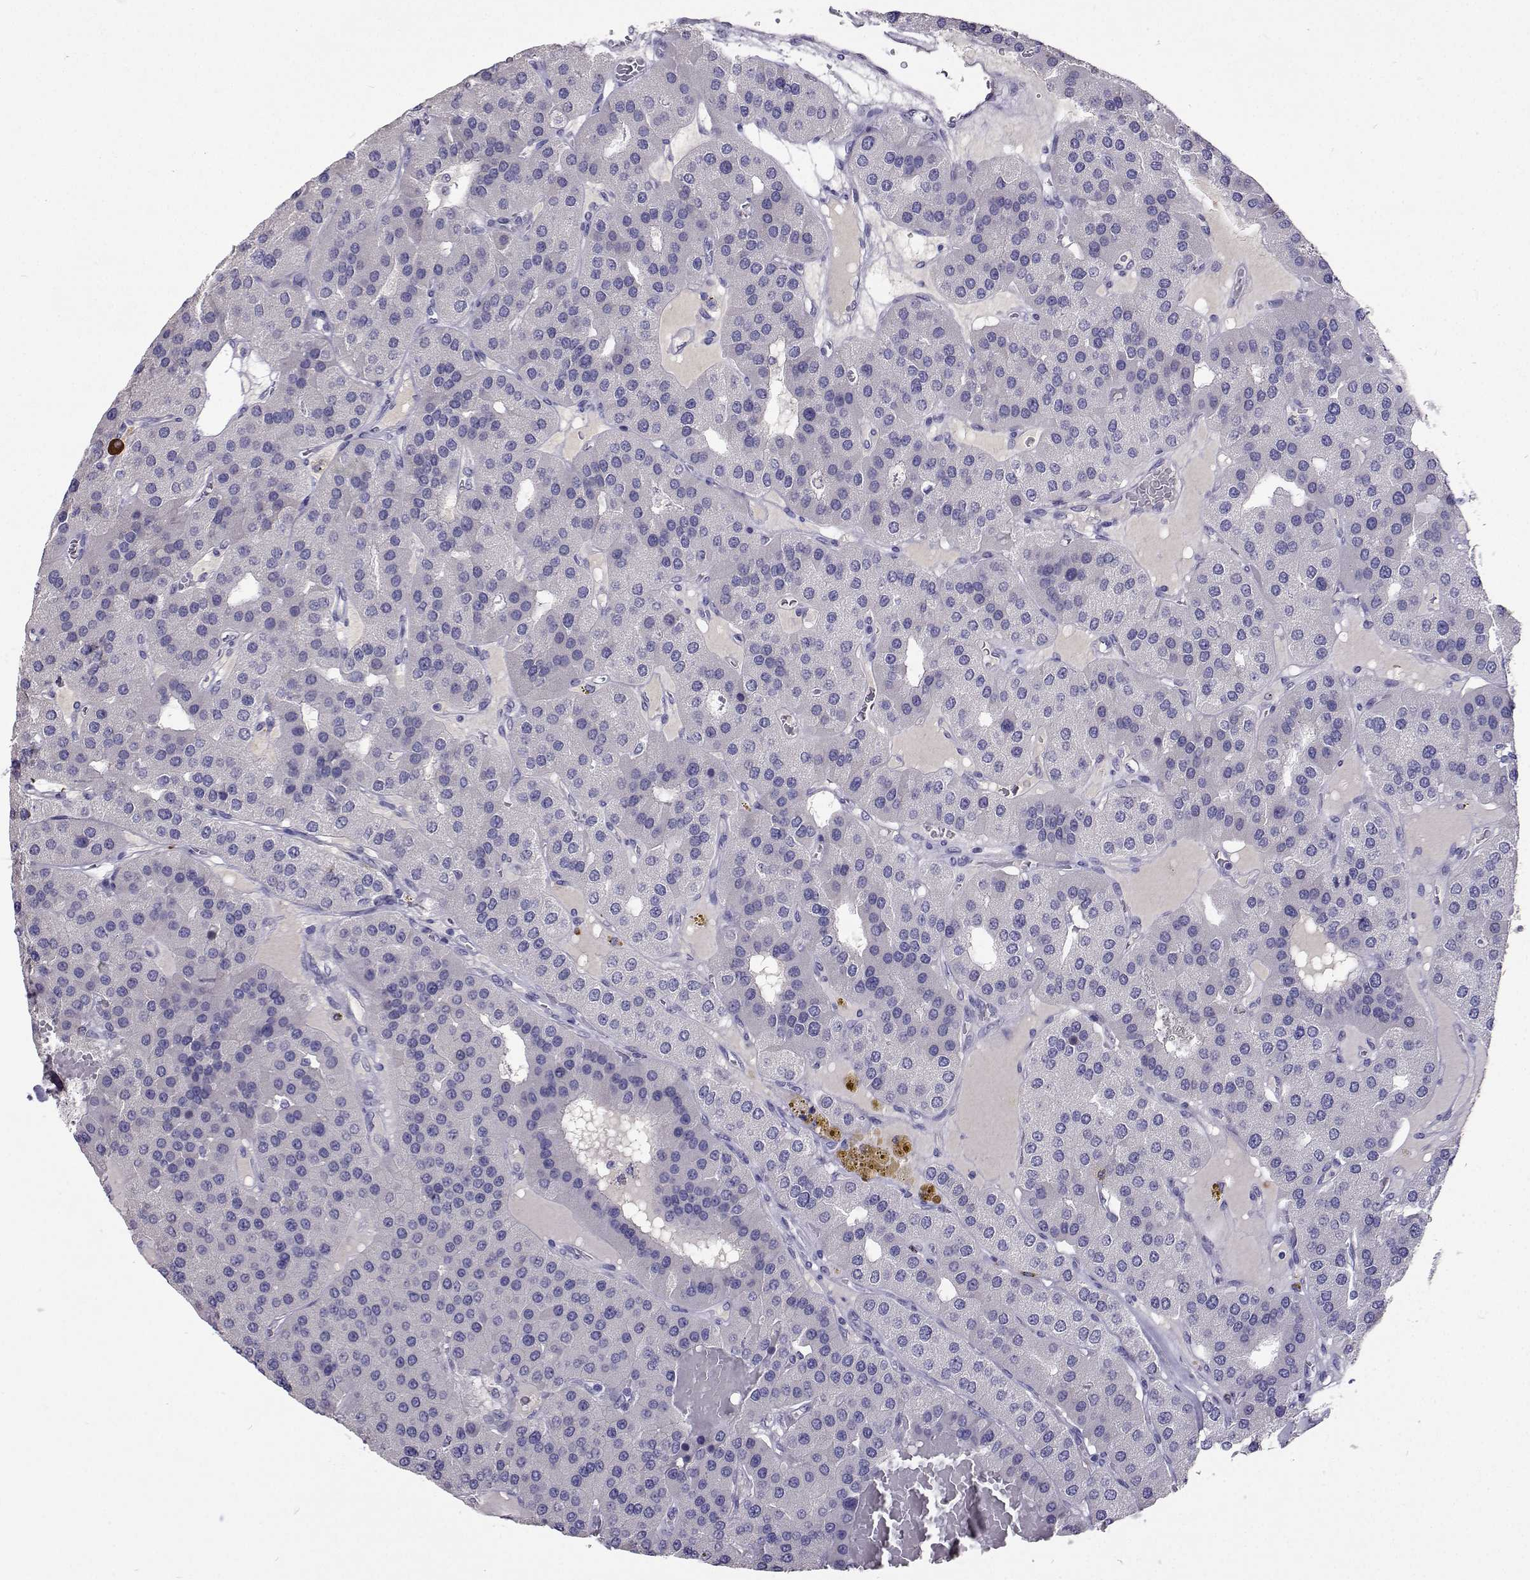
{"staining": {"intensity": "negative", "quantity": "none", "location": "none"}, "tissue": "parathyroid gland", "cell_type": "Glandular cells", "image_type": "normal", "snomed": [{"axis": "morphology", "description": "Normal tissue, NOS"}, {"axis": "morphology", "description": "Adenoma, NOS"}, {"axis": "topography", "description": "Parathyroid gland"}], "caption": "The immunohistochemistry photomicrograph has no significant staining in glandular cells of parathyroid gland.", "gene": "CFAP44", "patient": {"sex": "female", "age": 86}}